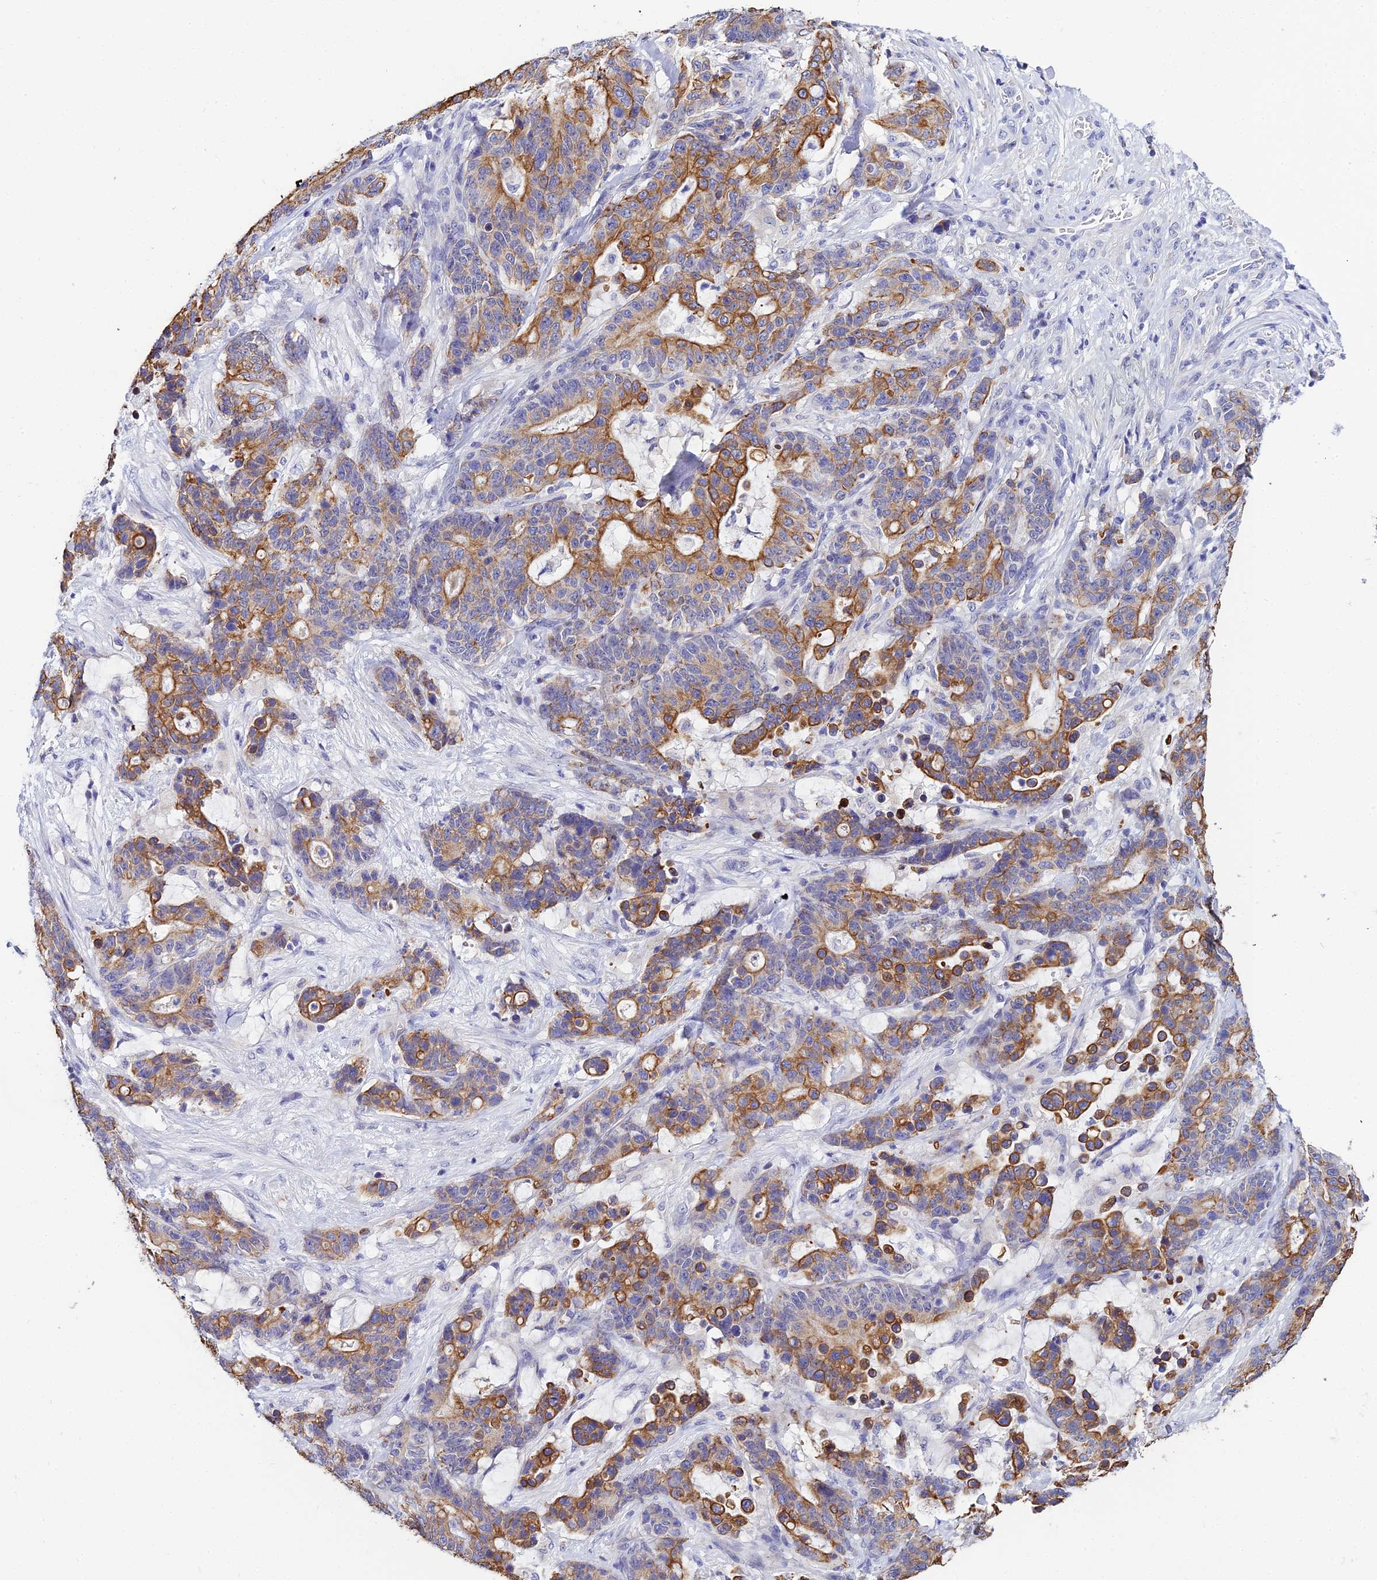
{"staining": {"intensity": "strong", "quantity": ">75%", "location": "cytoplasmic/membranous"}, "tissue": "stomach cancer", "cell_type": "Tumor cells", "image_type": "cancer", "snomed": [{"axis": "morphology", "description": "Normal tissue, NOS"}, {"axis": "morphology", "description": "Adenocarcinoma, NOS"}, {"axis": "topography", "description": "Stomach"}], "caption": "Protein staining of adenocarcinoma (stomach) tissue demonstrates strong cytoplasmic/membranous staining in about >75% of tumor cells.", "gene": "ZXDA", "patient": {"sex": "female", "age": 64}}